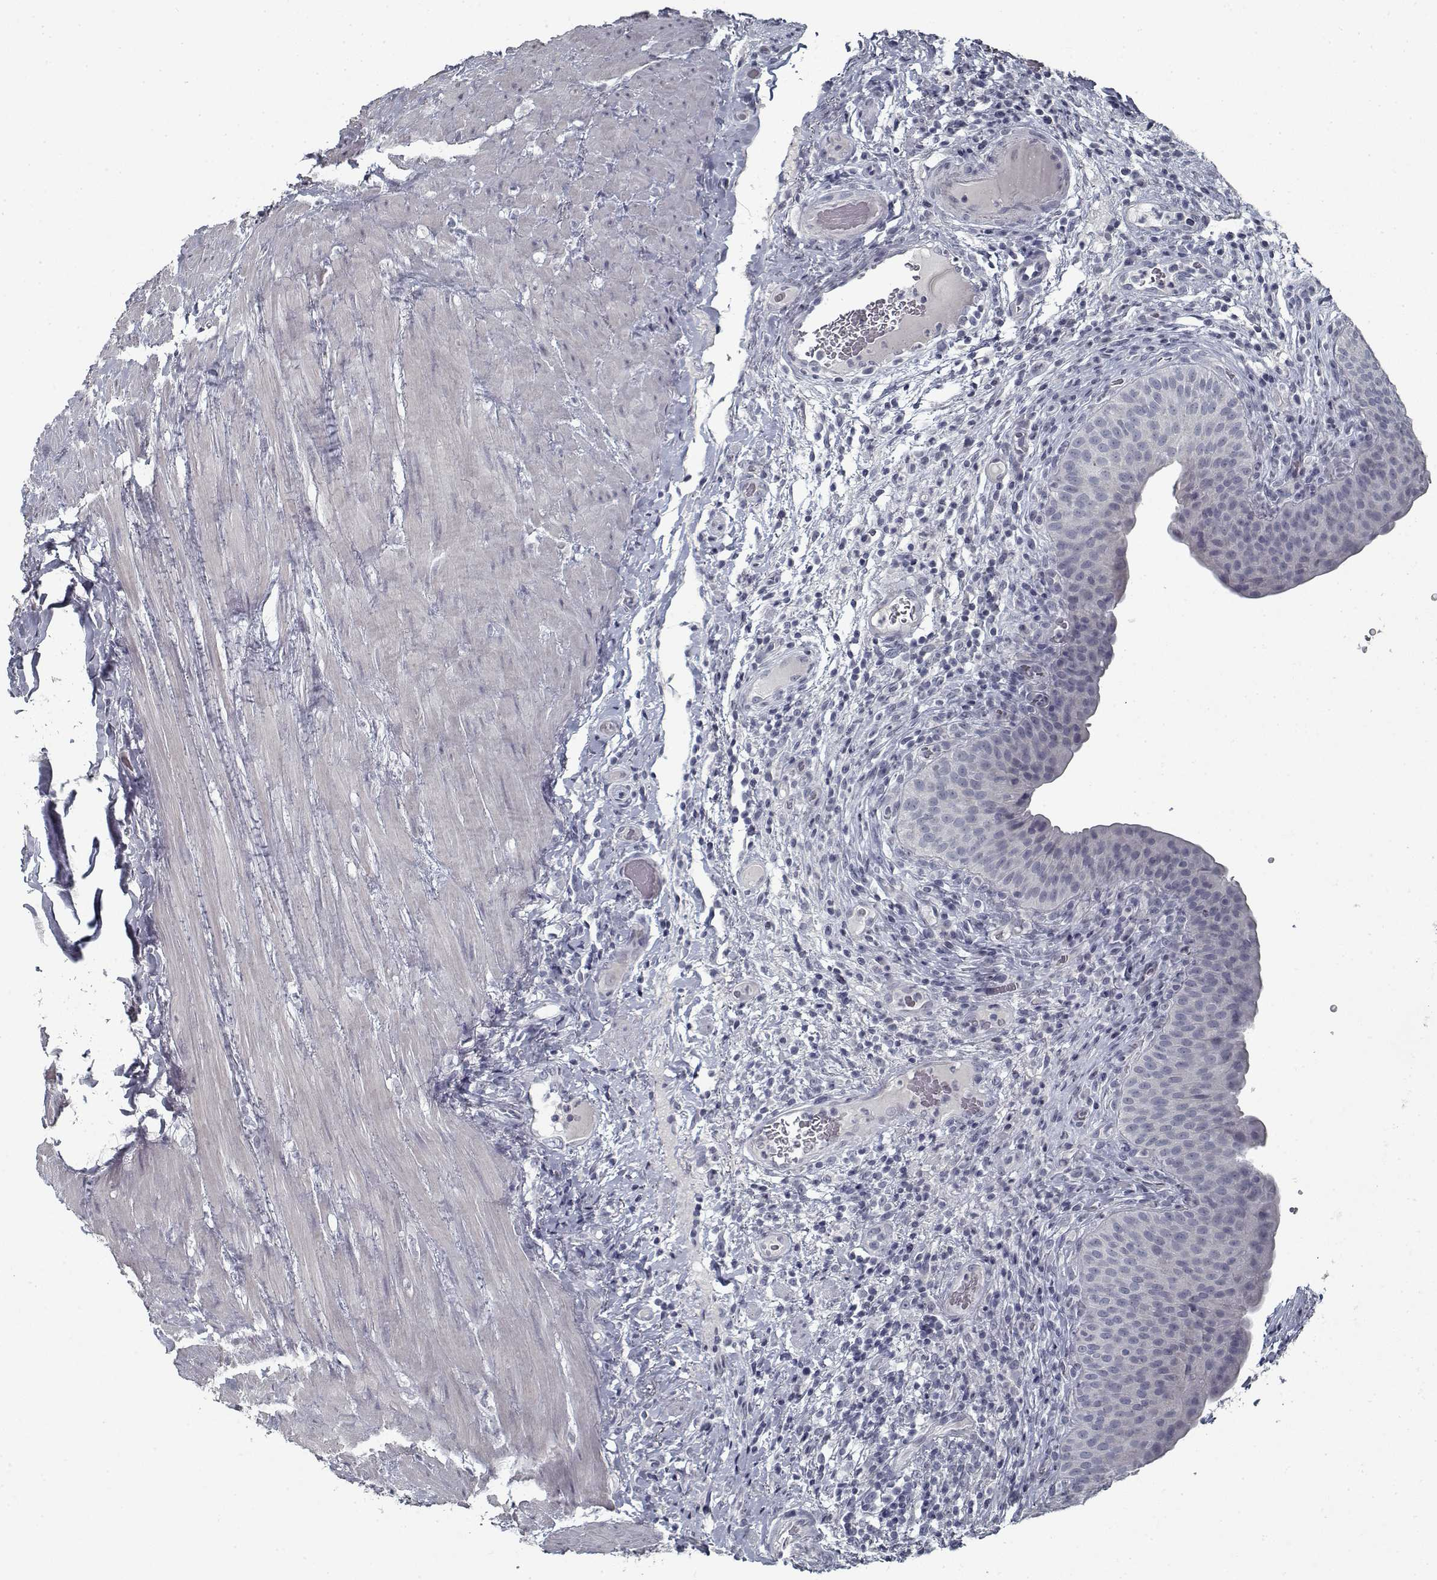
{"staining": {"intensity": "negative", "quantity": "none", "location": "none"}, "tissue": "urinary bladder", "cell_type": "Urothelial cells", "image_type": "normal", "snomed": [{"axis": "morphology", "description": "Normal tissue, NOS"}, {"axis": "topography", "description": "Urinary bladder"}], "caption": "A photomicrograph of urinary bladder stained for a protein exhibits no brown staining in urothelial cells. (Brightfield microscopy of DAB (3,3'-diaminobenzidine) immunohistochemistry (IHC) at high magnification).", "gene": "GAD2", "patient": {"sex": "male", "age": 66}}